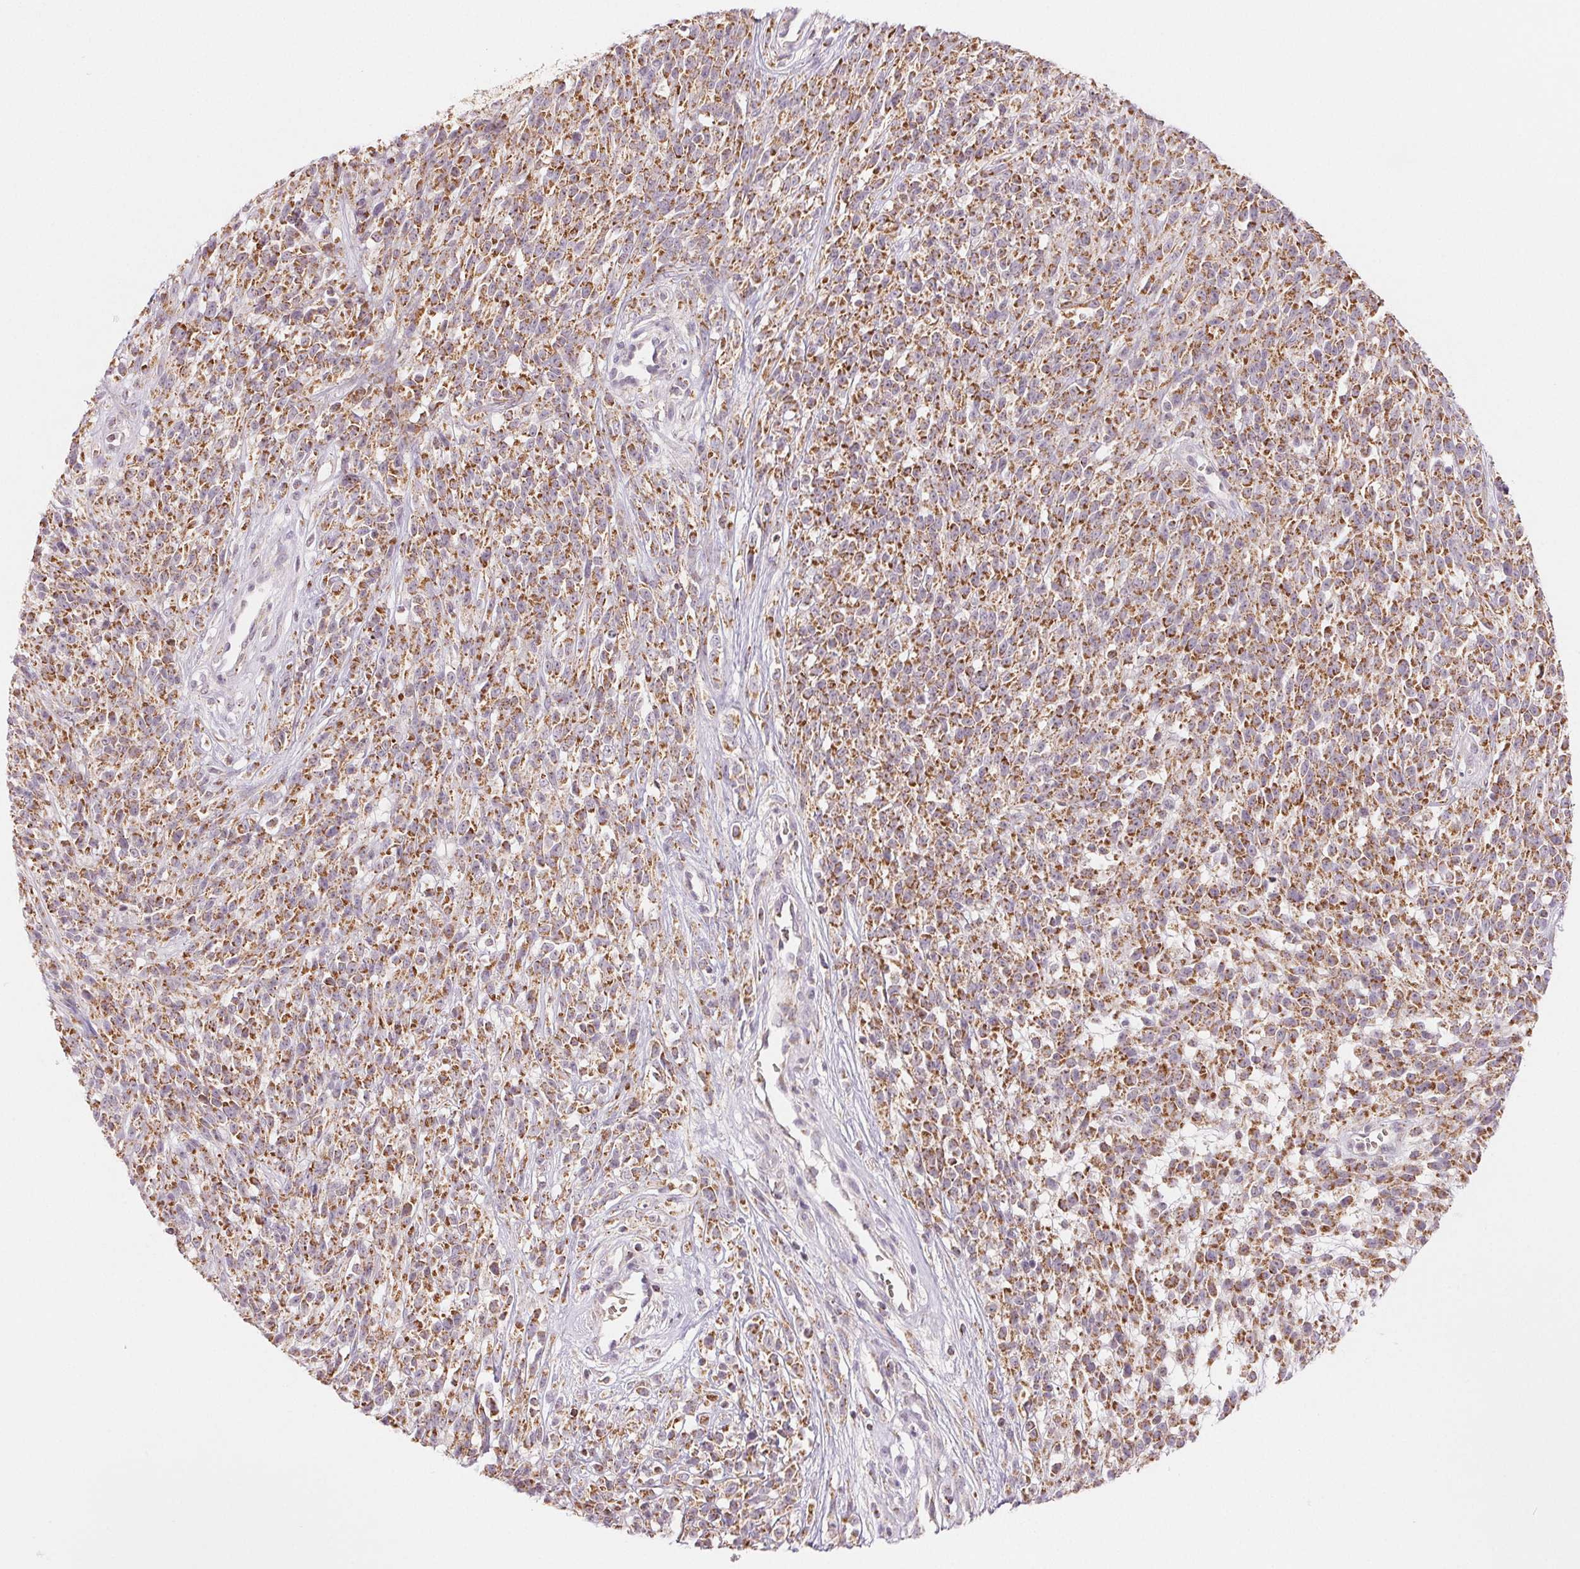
{"staining": {"intensity": "moderate", "quantity": ">75%", "location": "cytoplasmic/membranous"}, "tissue": "melanoma", "cell_type": "Tumor cells", "image_type": "cancer", "snomed": [{"axis": "morphology", "description": "Malignant melanoma, NOS"}, {"axis": "topography", "description": "Skin"}, {"axis": "topography", "description": "Skin of trunk"}], "caption": "A histopathology image showing moderate cytoplasmic/membranous staining in approximately >75% of tumor cells in melanoma, as visualized by brown immunohistochemical staining.", "gene": "HINT2", "patient": {"sex": "male", "age": 74}}